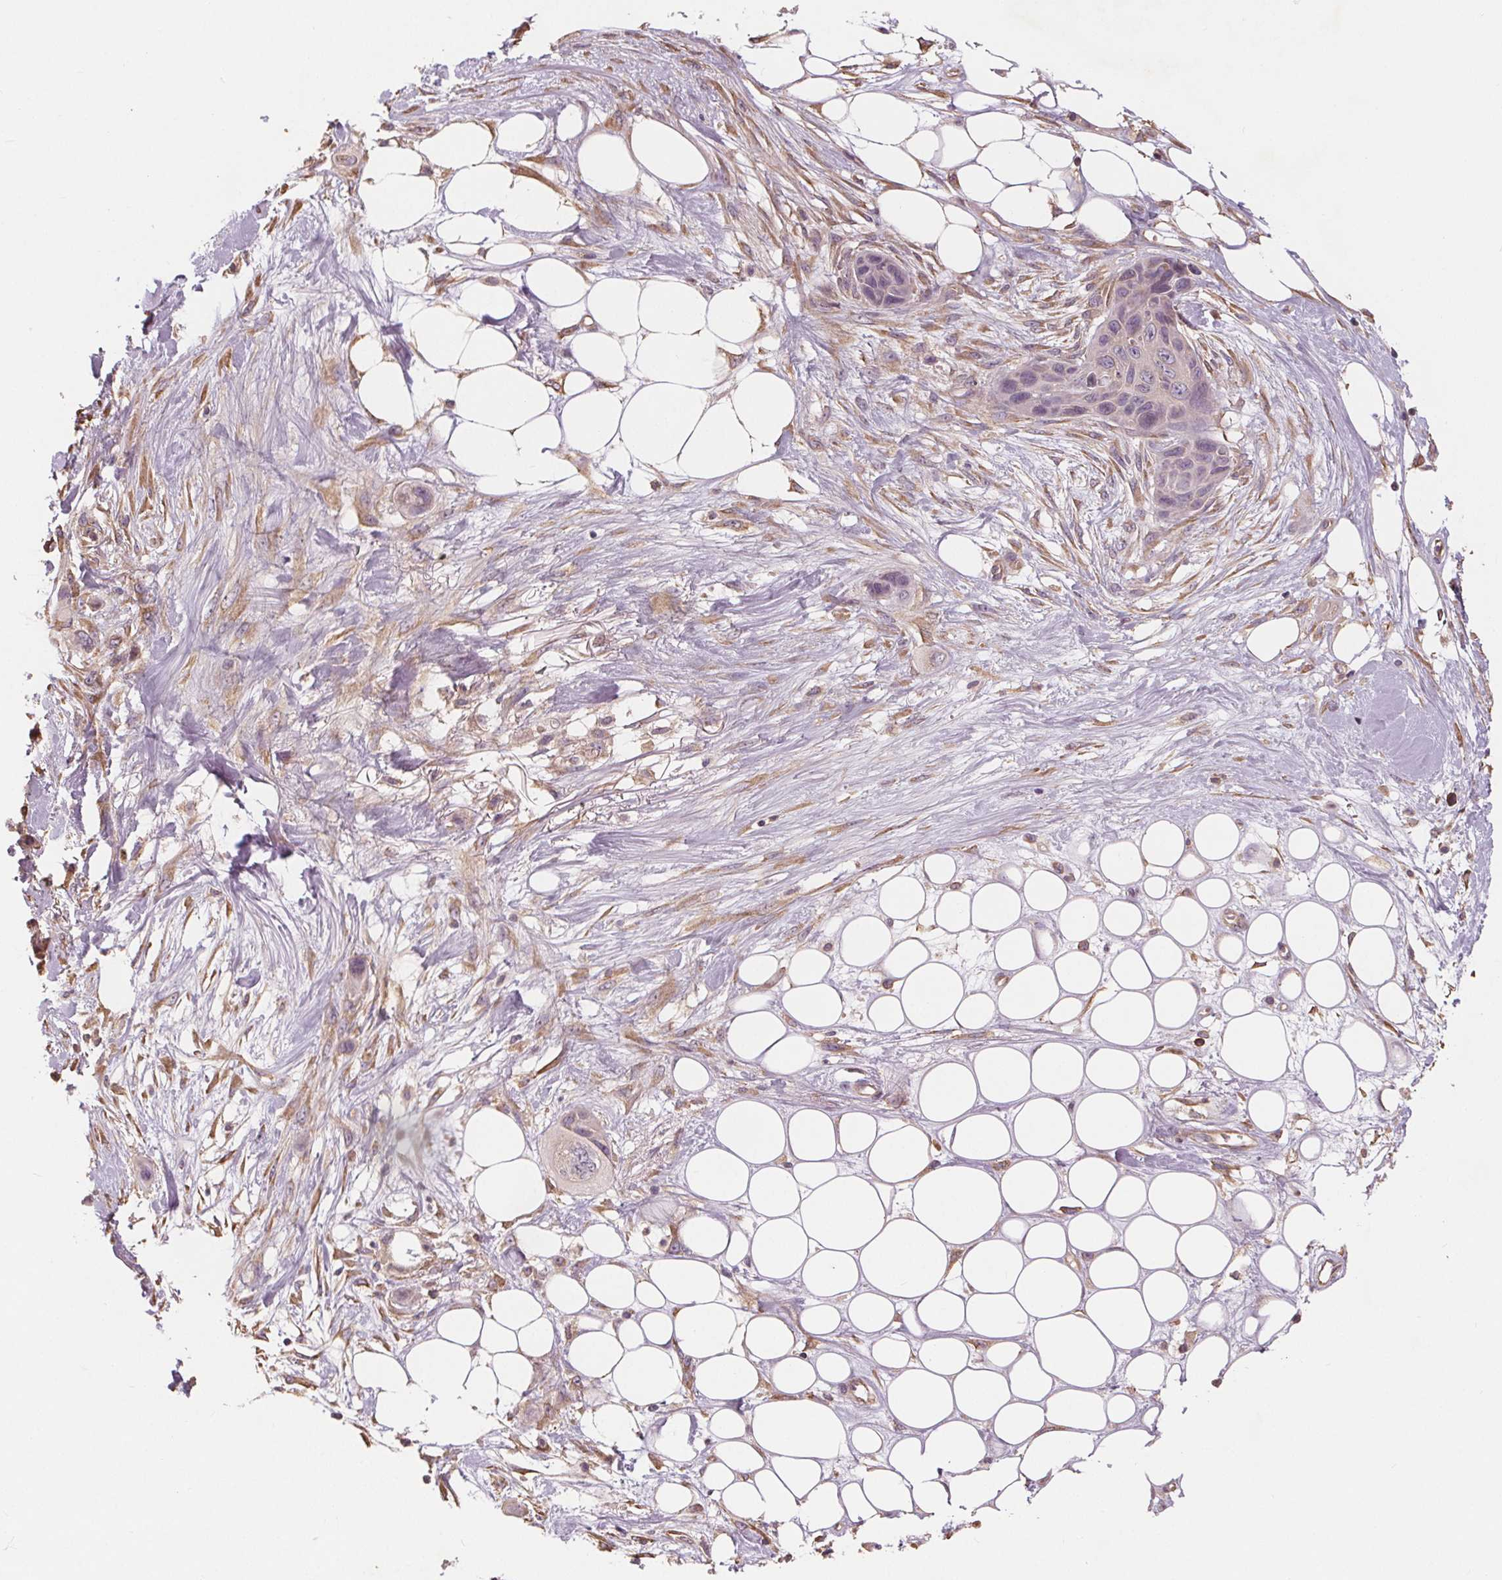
{"staining": {"intensity": "negative", "quantity": "none", "location": "none"}, "tissue": "skin cancer", "cell_type": "Tumor cells", "image_type": "cancer", "snomed": [{"axis": "morphology", "description": "Squamous cell carcinoma, NOS"}, {"axis": "topography", "description": "Skin"}], "caption": "Image shows no significant protein positivity in tumor cells of skin cancer. (Immunohistochemistry (ihc), brightfield microscopy, high magnification).", "gene": "TMEM80", "patient": {"sex": "male", "age": 79}}